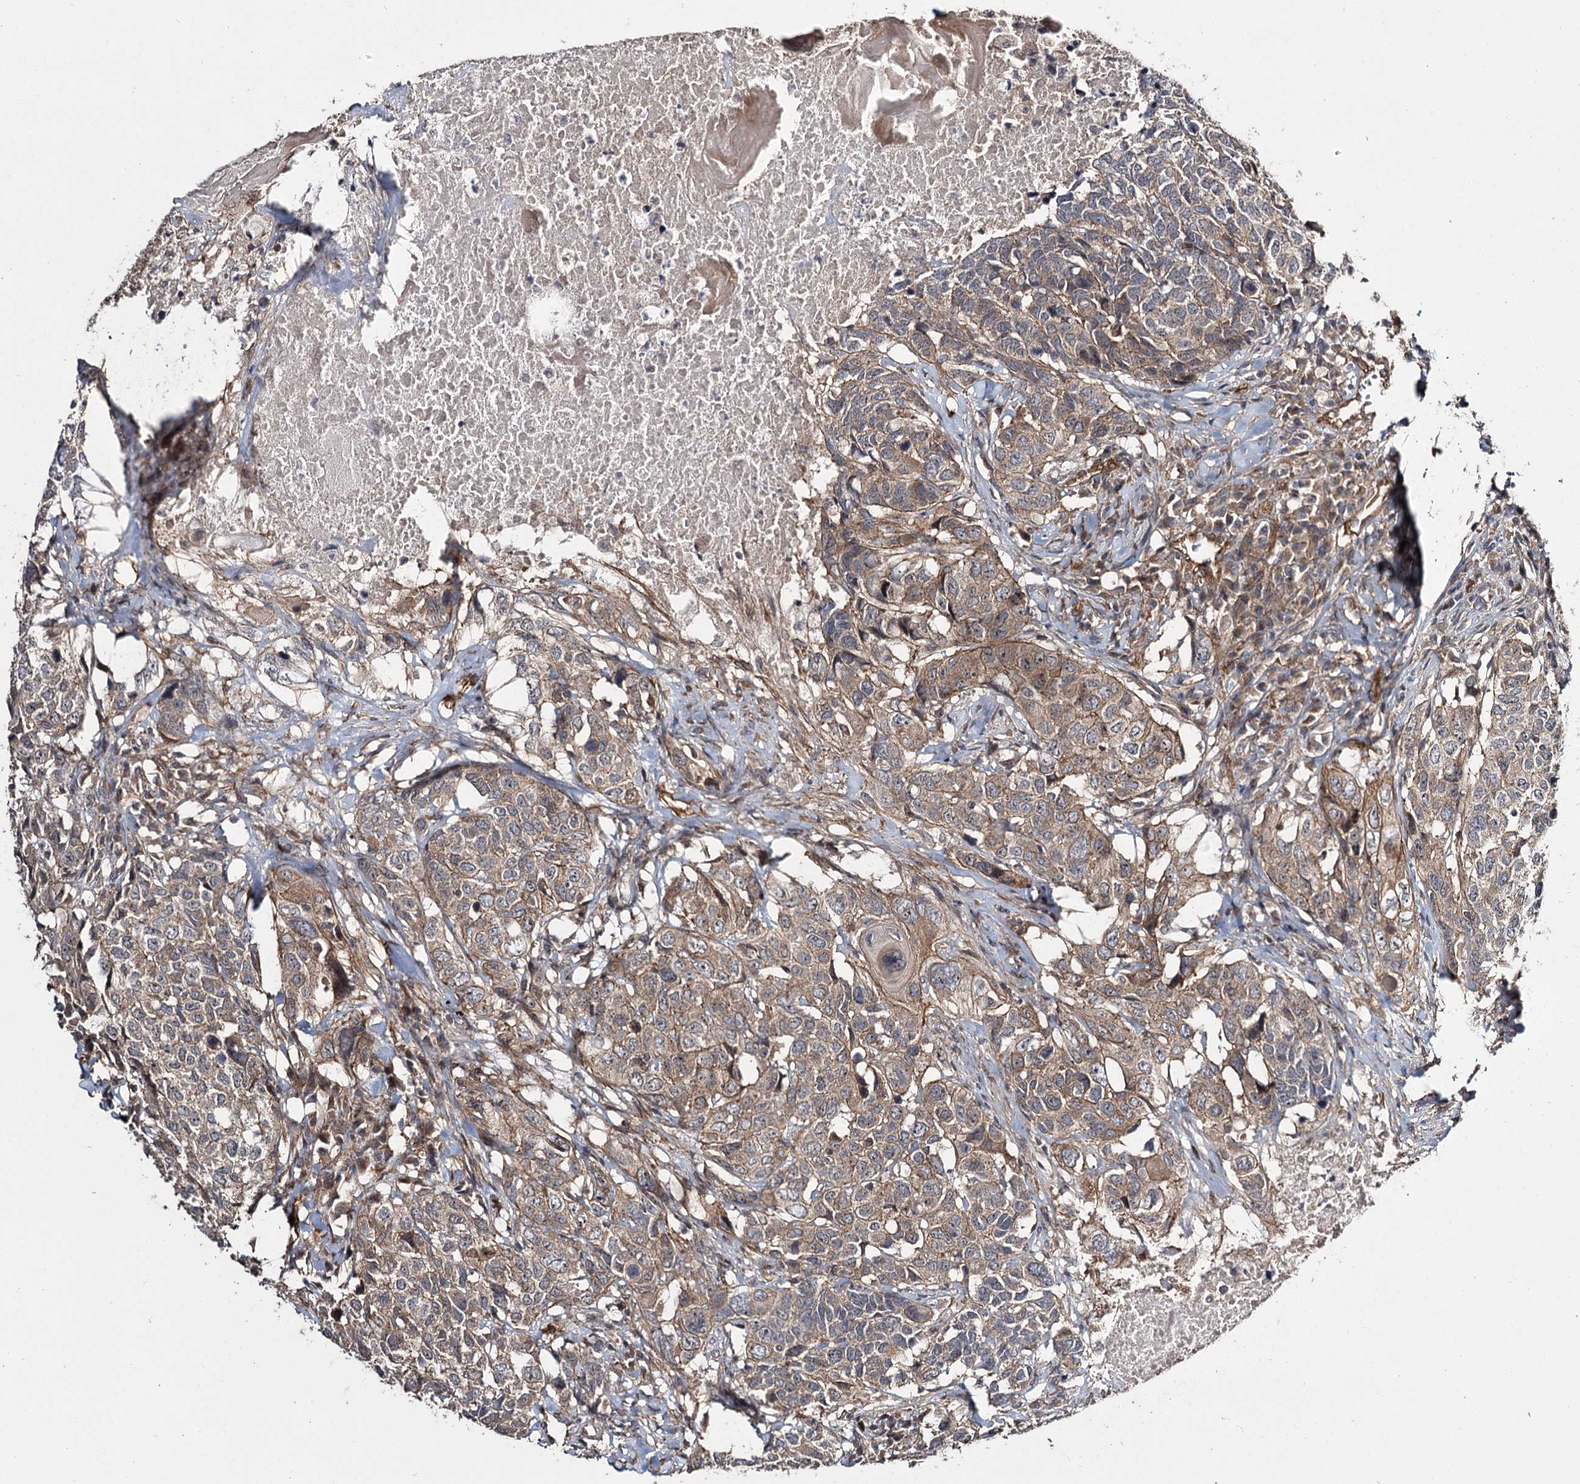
{"staining": {"intensity": "moderate", "quantity": ">75%", "location": "cytoplasmic/membranous"}, "tissue": "head and neck cancer", "cell_type": "Tumor cells", "image_type": "cancer", "snomed": [{"axis": "morphology", "description": "Squamous cell carcinoma, NOS"}, {"axis": "topography", "description": "Head-Neck"}], "caption": "Human head and neck cancer stained for a protein (brown) reveals moderate cytoplasmic/membranous positive expression in approximately >75% of tumor cells.", "gene": "MYO1C", "patient": {"sex": "male", "age": 66}}